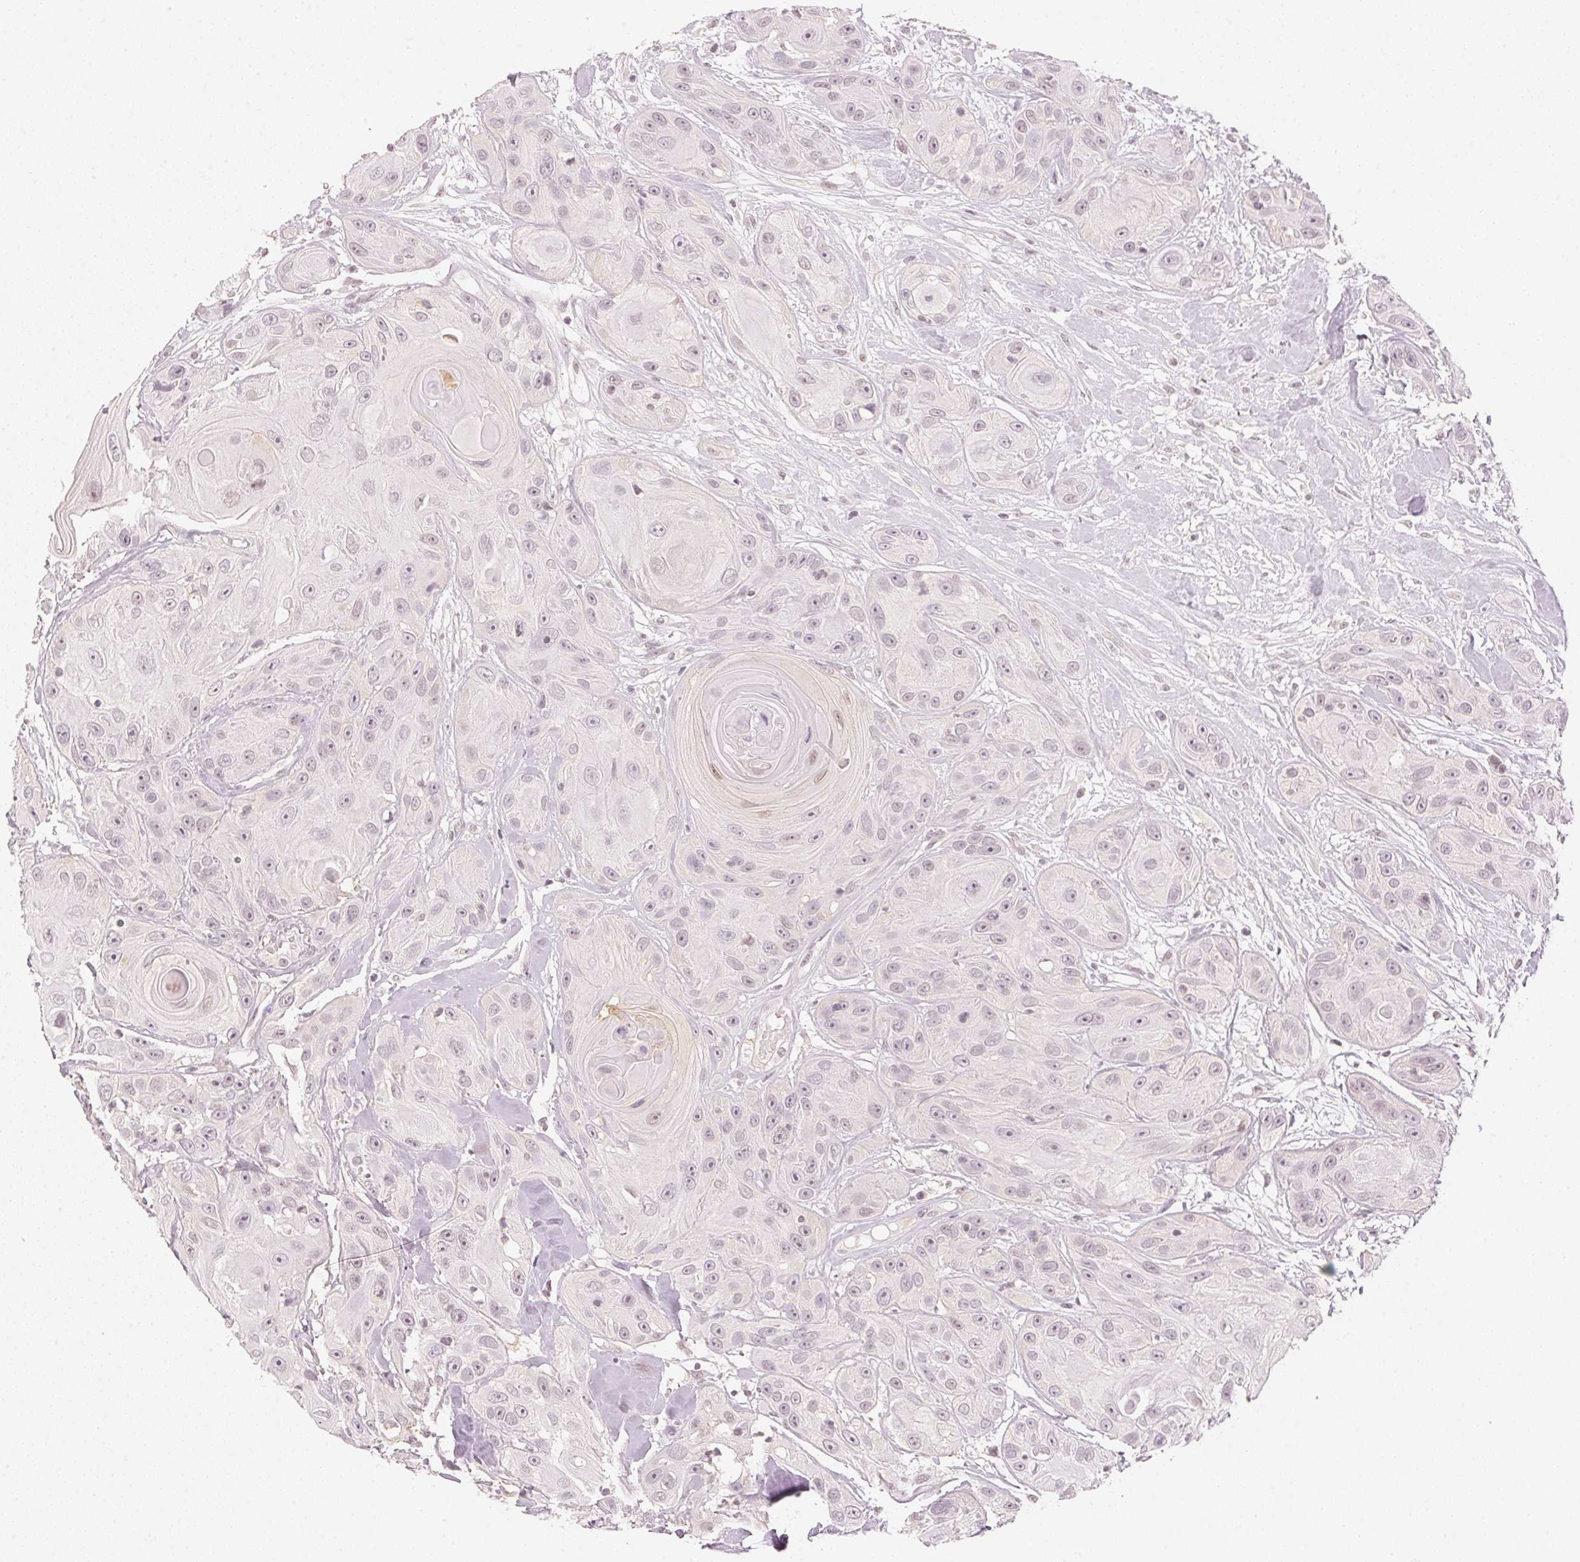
{"staining": {"intensity": "negative", "quantity": "none", "location": "none"}, "tissue": "head and neck cancer", "cell_type": "Tumor cells", "image_type": "cancer", "snomed": [{"axis": "morphology", "description": "Squamous cell carcinoma, NOS"}, {"axis": "topography", "description": "Oral tissue"}, {"axis": "topography", "description": "Head-Neck"}], "caption": "Tumor cells are negative for brown protein staining in head and neck cancer (squamous cell carcinoma).", "gene": "KPRP", "patient": {"sex": "male", "age": 77}}